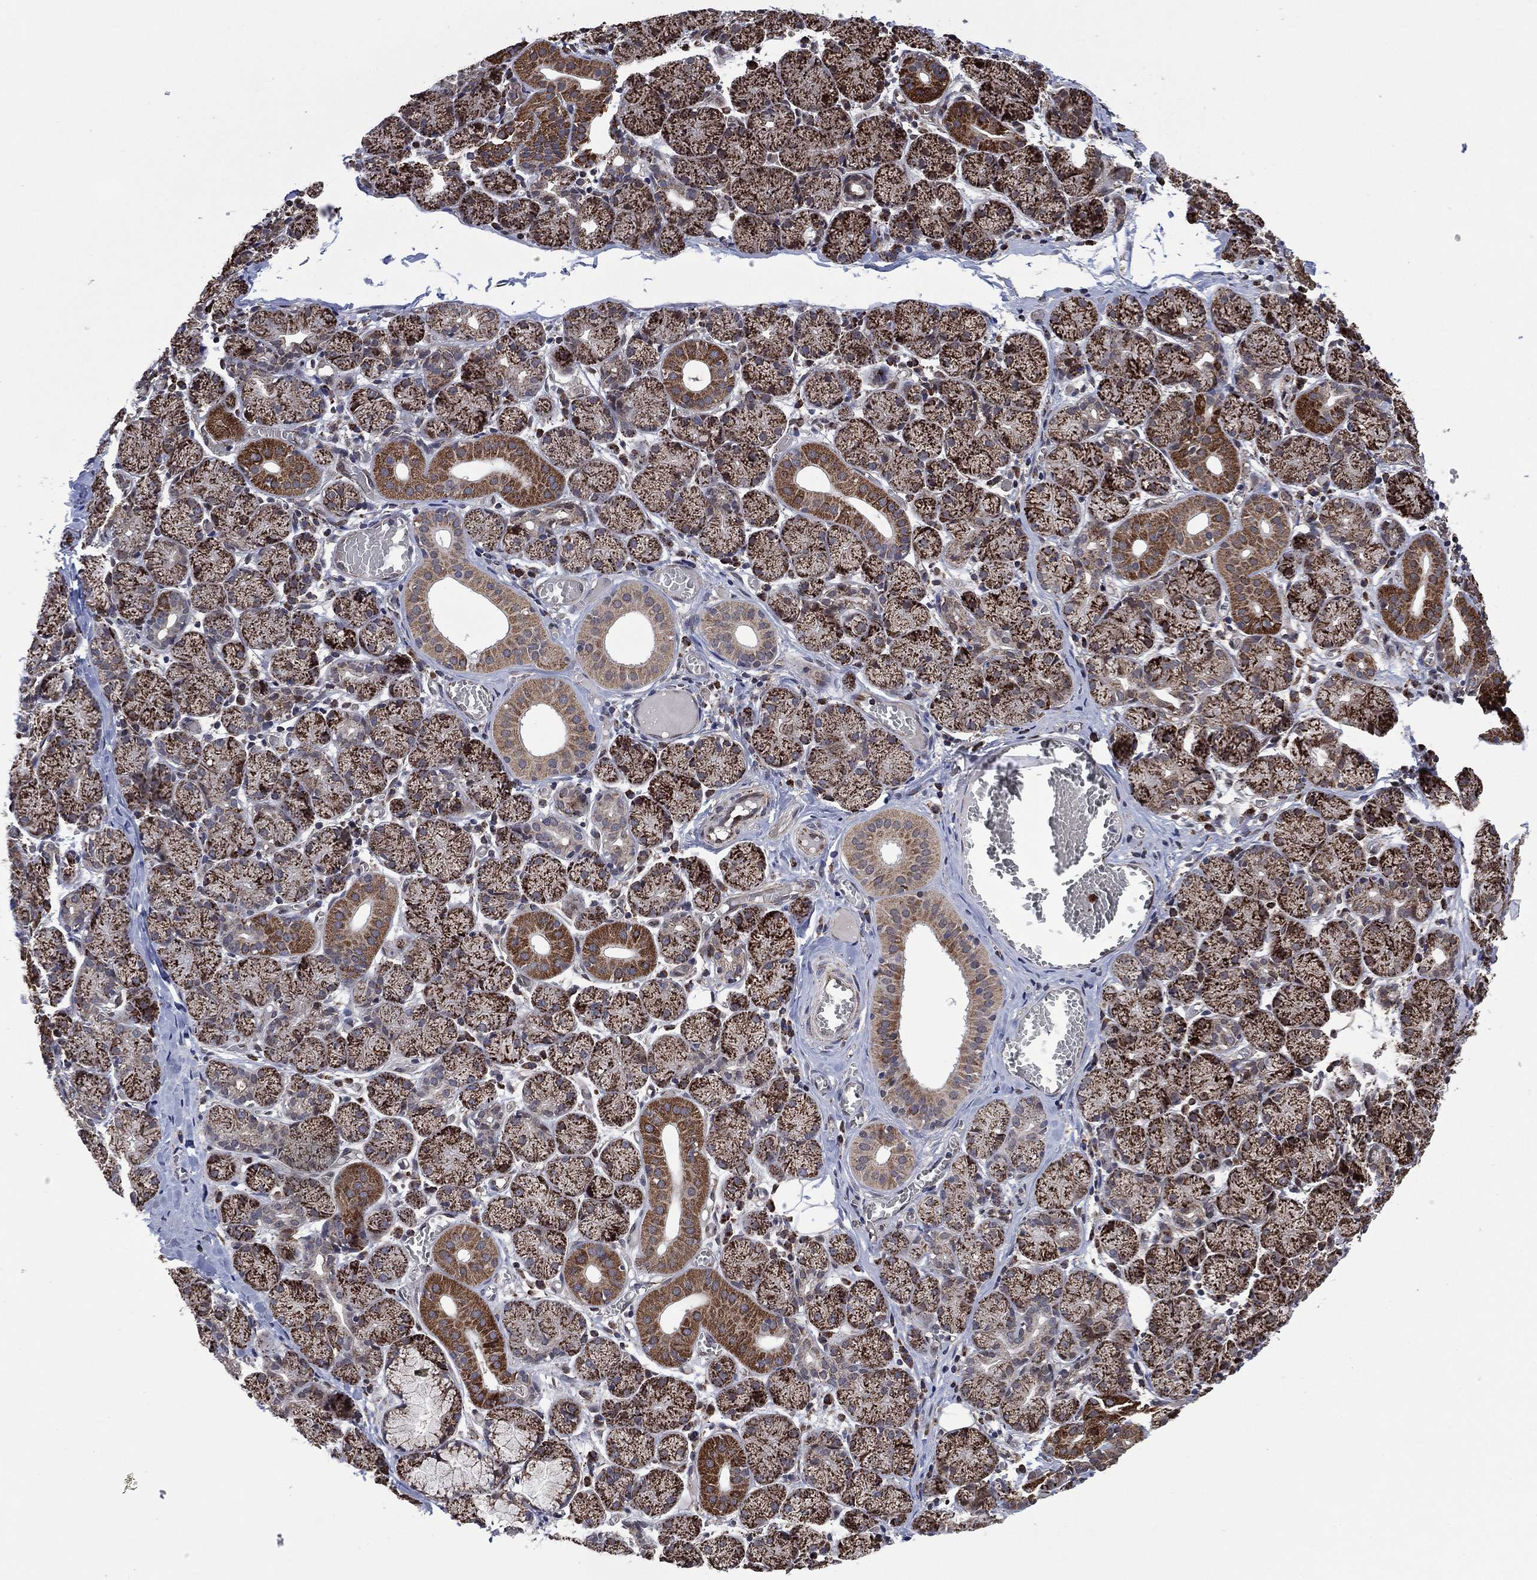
{"staining": {"intensity": "strong", "quantity": ">75%", "location": "cytoplasmic/membranous"}, "tissue": "salivary gland", "cell_type": "Glandular cells", "image_type": "normal", "snomed": [{"axis": "morphology", "description": "Normal tissue, NOS"}, {"axis": "topography", "description": "Salivary gland"}, {"axis": "topography", "description": "Peripheral nerve tissue"}], "caption": "IHC of unremarkable human salivary gland shows high levels of strong cytoplasmic/membranous expression in approximately >75% of glandular cells.", "gene": "HTD2", "patient": {"sex": "female", "age": 24}}